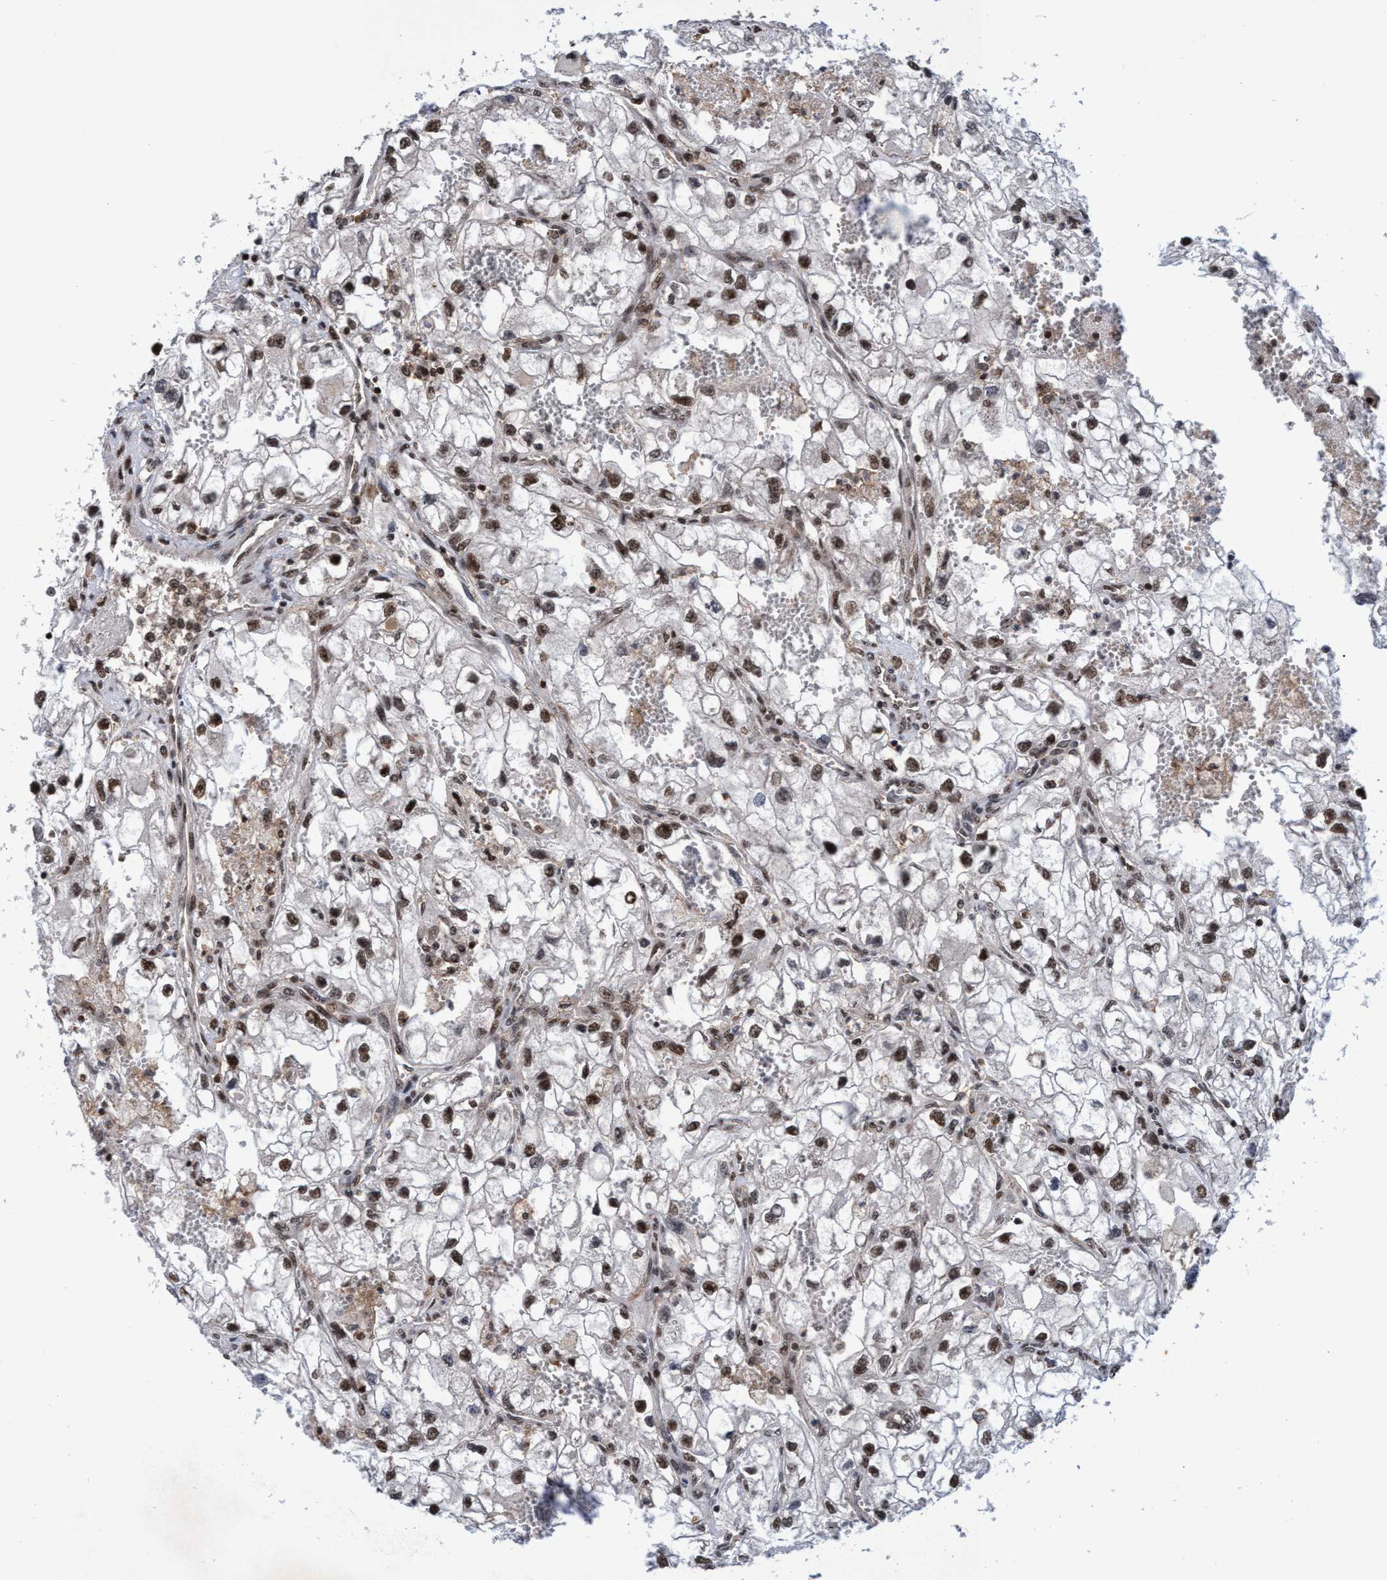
{"staining": {"intensity": "strong", "quantity": ">75%", "location": "nuclear"}, "tissue": "renal cancer", "cell_type": "Tumor cells", "image_type": "cancer", "snomed": [{"axis": "morphology", "description": "Adenocarcinoma, NOS"}, {"axis": "topography", "description": "Kidney"}], "caption": "DAB (3,3'-diaminobenzidine) immunohistochemical staining of renal cancer (adenocarcinoma) shows strong nuclear protein staining in approximately >75% of tumor cells.", "gene": "GTF2F1", "patient": {"sex": "female", "age": 70}}